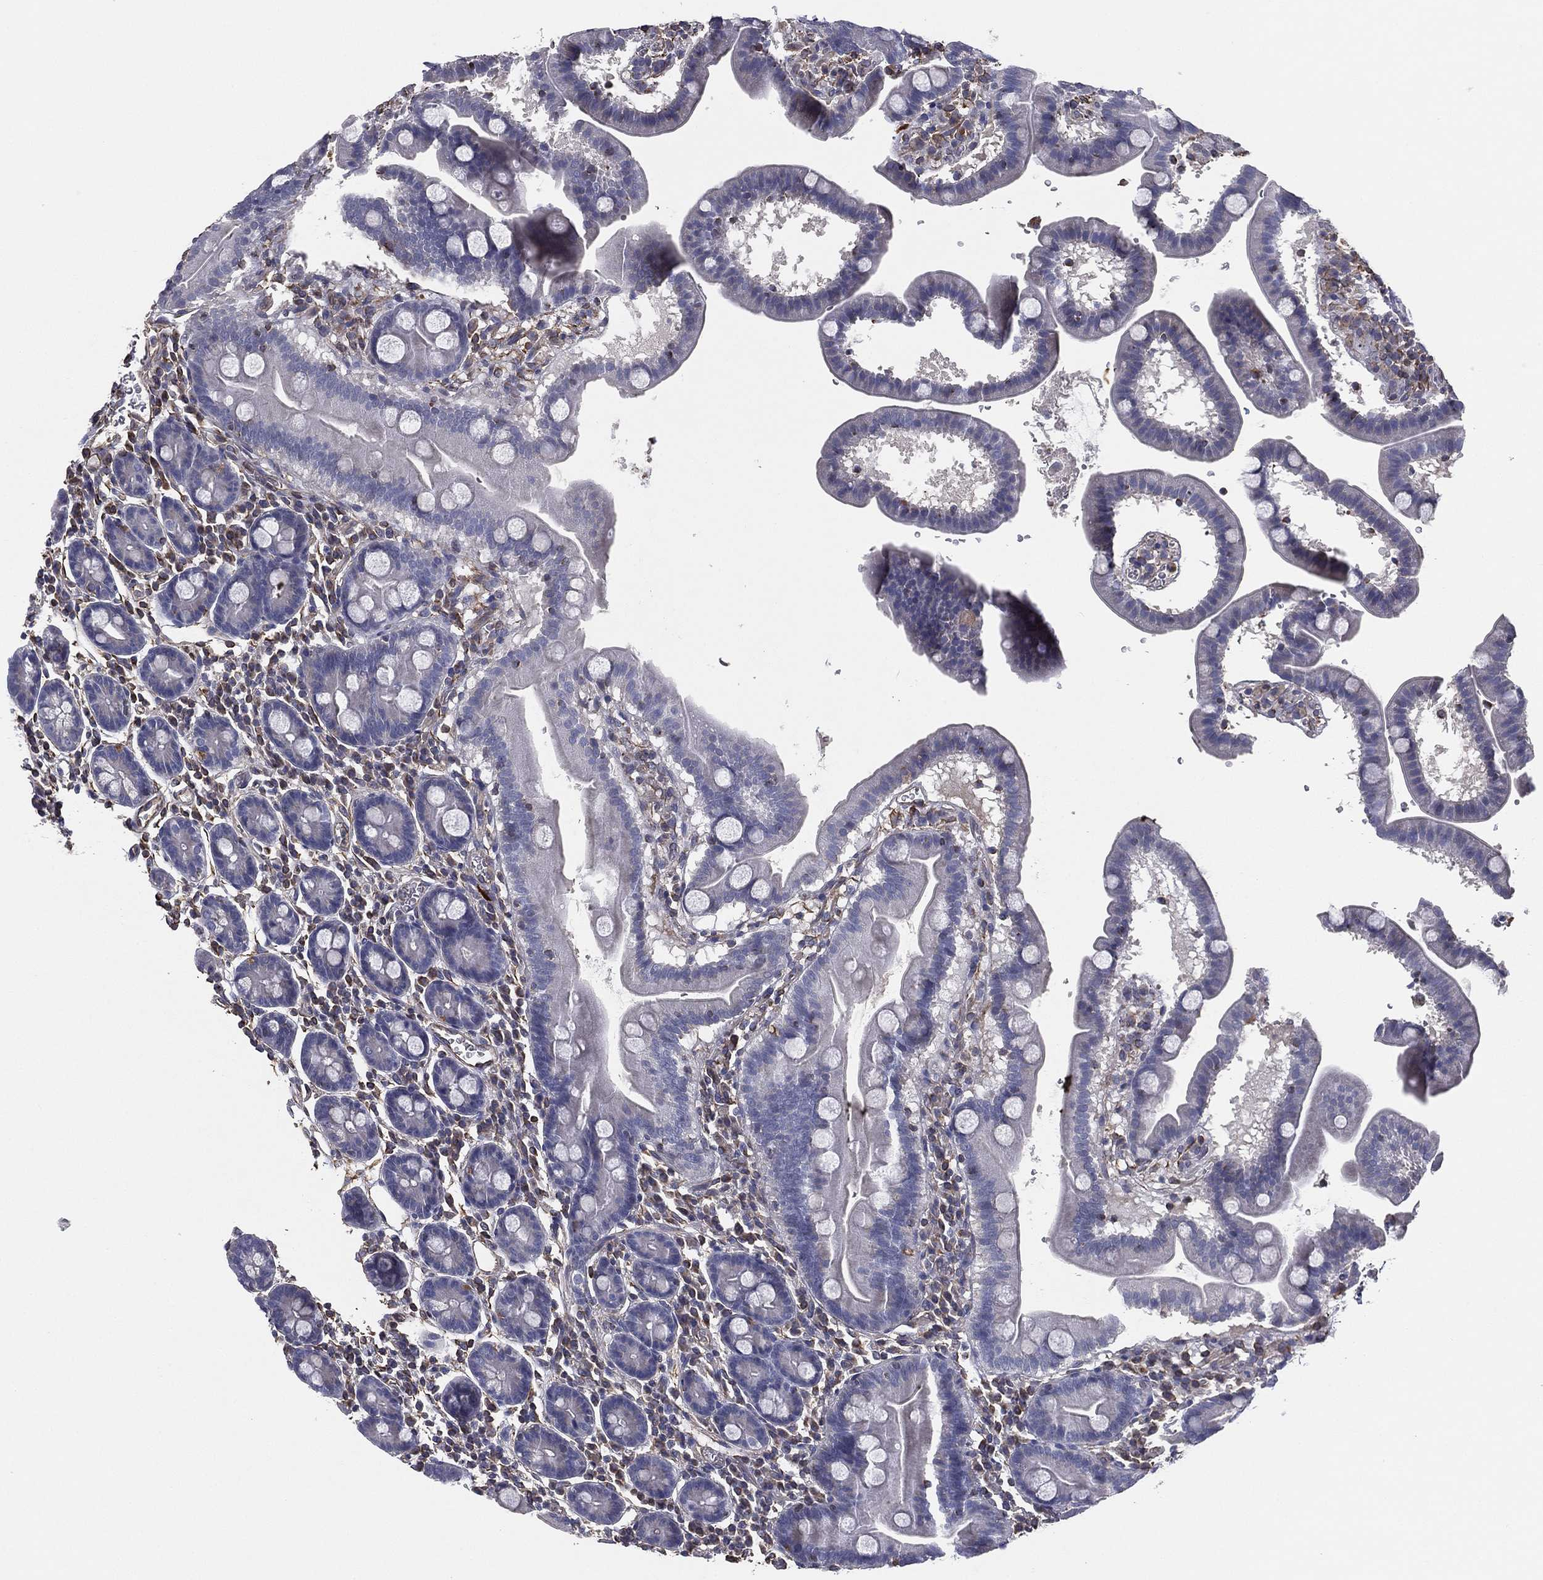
{"staining": {"intensity": "negative", "quantity": "none", "location": "none"}, "tissue": "duodenum", "cell_type": "Glandular cells", "image_type": "normal", "snomed": [{"axis": "morphology", "description": "Normal tissue, NOS"}, {"axis": "topography", "description": "Duodenum"}], "caption": "The IHC photomicrograph has no significant expression in glandular cells of duodenum. (Stains: DAB (3,3'-diaminobenzidine) immunohistochemistry (IHC) with hematoxylin counter stain, Microscopy: brightfield microscopy at high magnification).", "gene": "SCUBE1", "patient": {"sex": "male", "age": 59}}